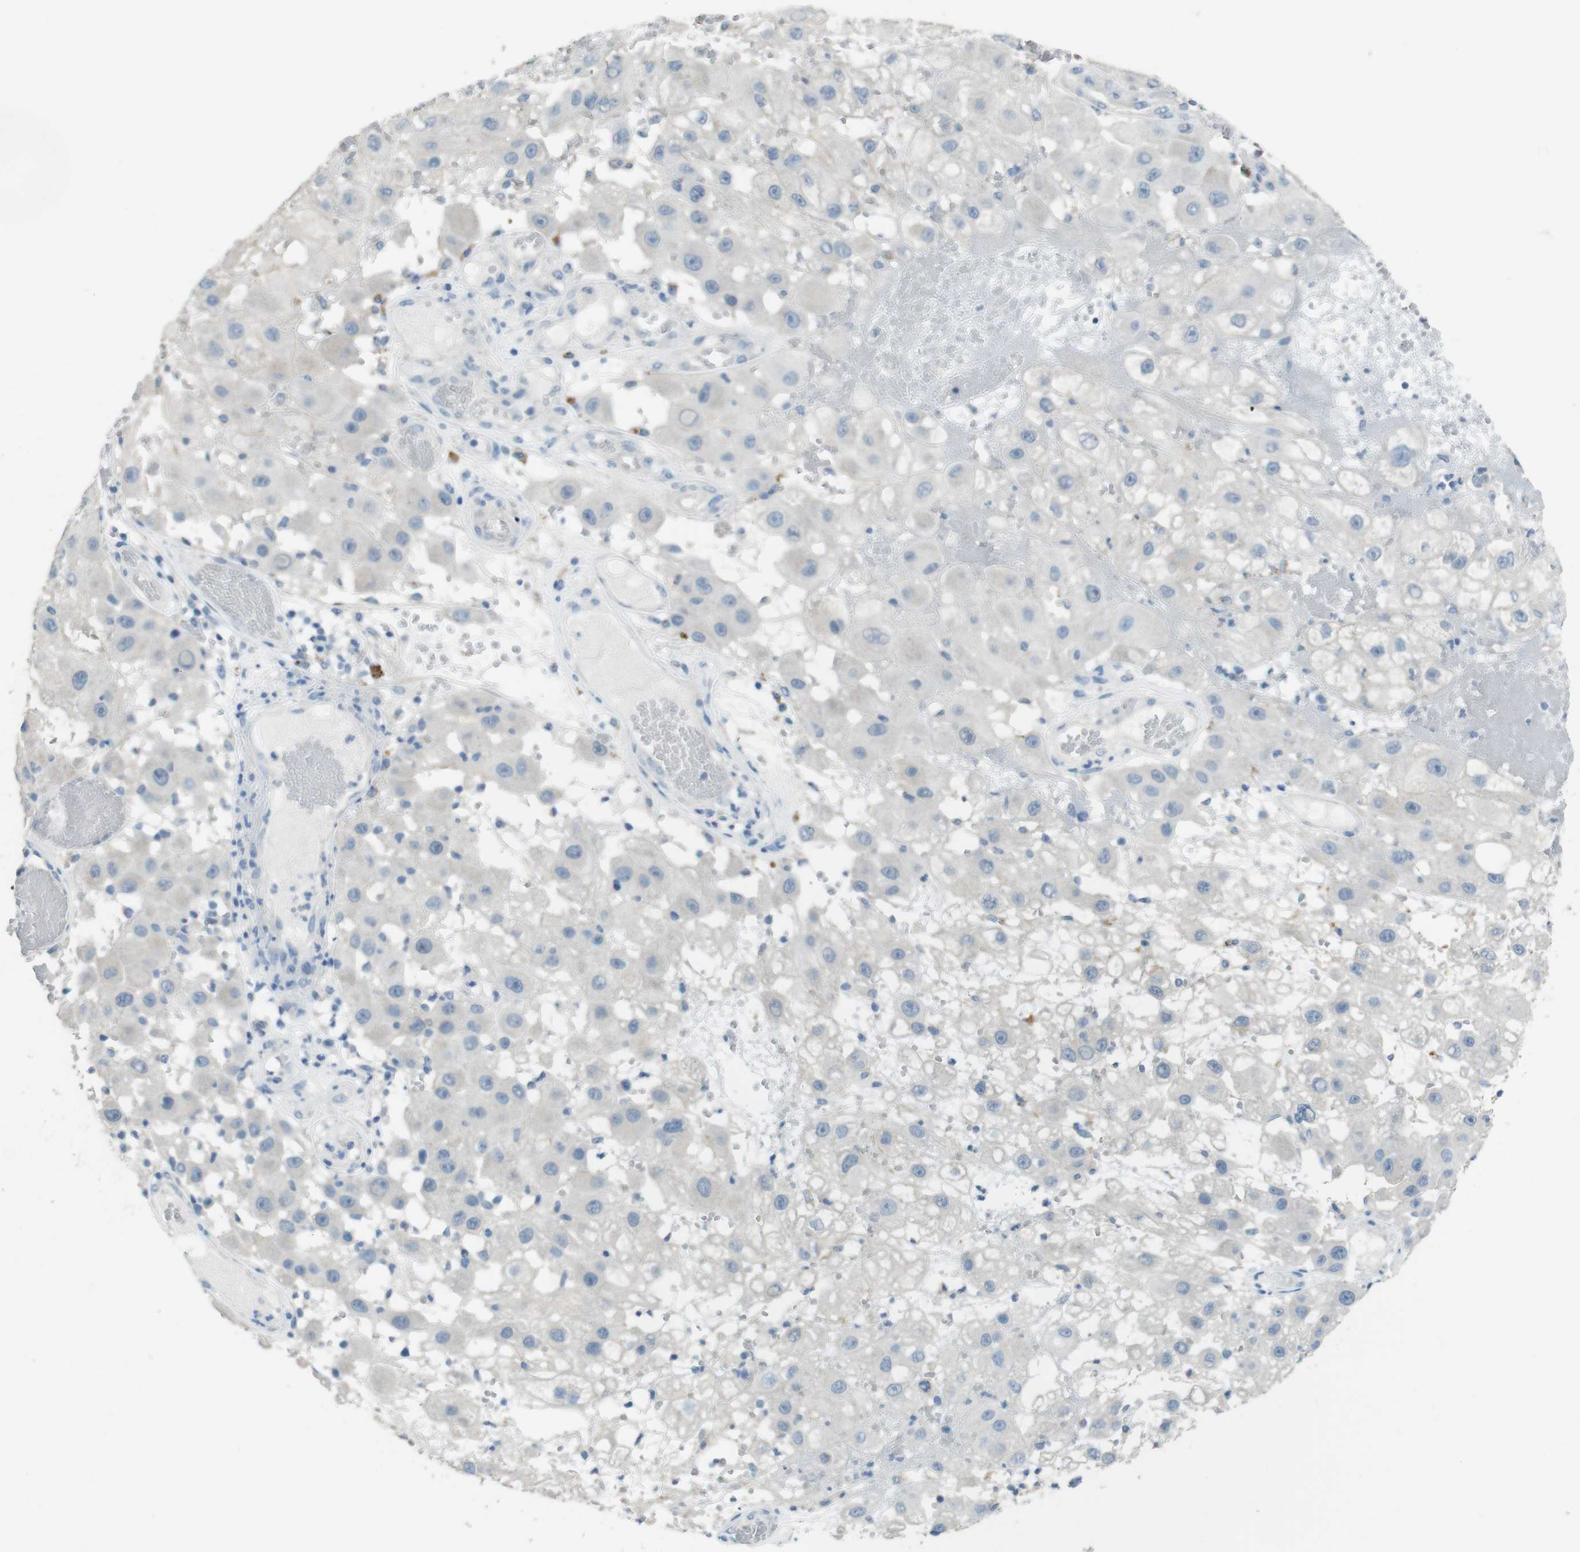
{"staining": {"intensity": "negative", "quantity": "none", "location": "none"}, "tissue": "melanoma", "cell_type": "Tumor cells", "image_type": "cancer", "snomed": [{"axis": "morphology", "description": "Malignant melanoma, NOS"}, {"axis": "topography", "description": "Skin"}], "caption": "The immunohistochemistry (IHC) photomicrograph has no significant positivity in tumor cells of malignant melanoma tissue.", "gene": "ENTPD7", "patient": {"sex": "female", "age": 81}}